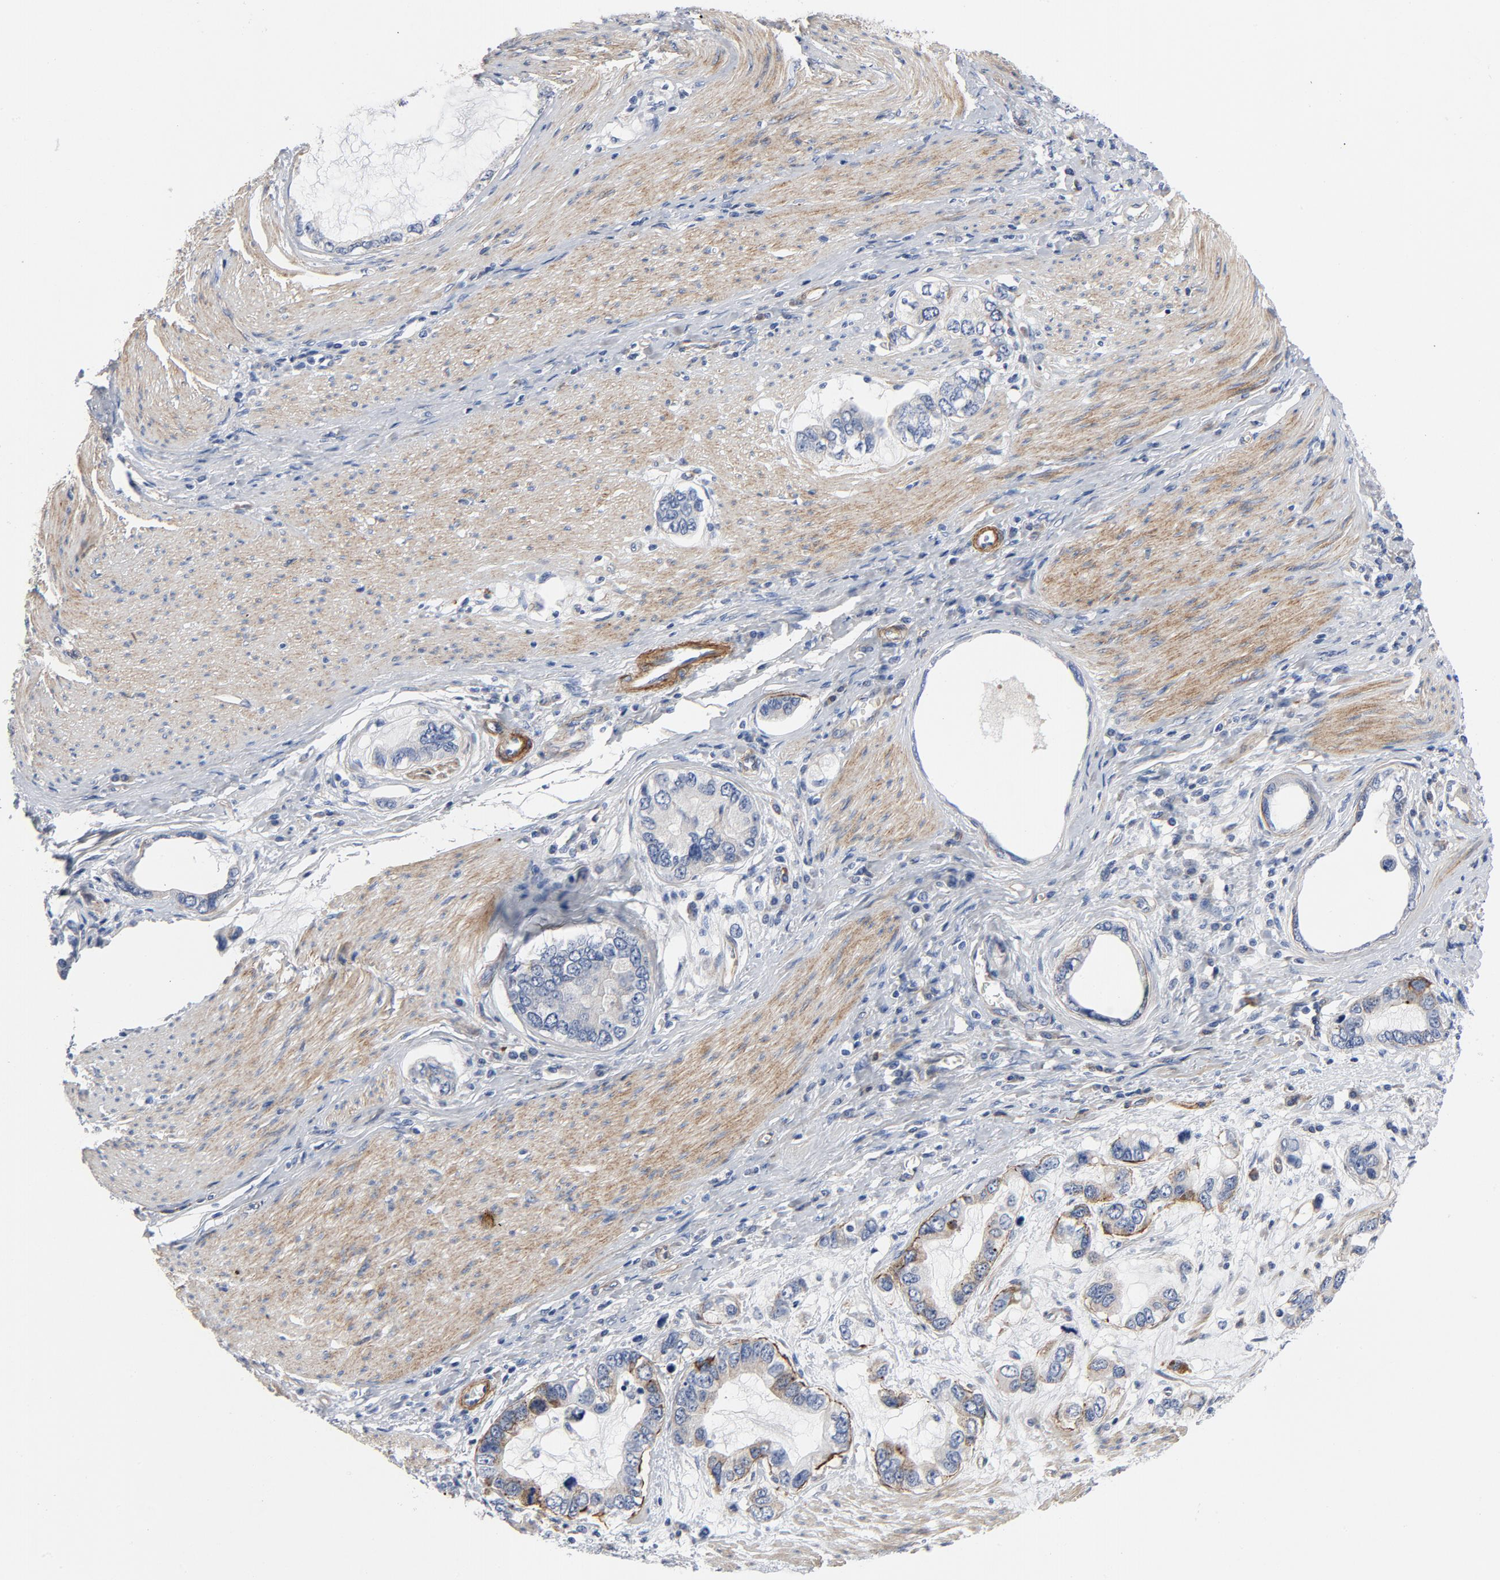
{"staining": {"intensity": "moderate", "quantity": "<25%", "location": "cytoplasmic/membranous"}, "tissue": "stomach cancer", "cell_type": "Tumor cells", "image_type": "cancer", "snomed": [{"axis": "morphology", "description": "Adenocarcinoma, NOS"}, {"axis": "topography", "description": "Stomach, lower"}], "caption": "Protein staining displays moderate cytoplasmic/membranous staining in approximately <25% of tumor cells in adenocarcinoma (stomach).", "gene": "LAMC1", "patient": {"sex": "female", "age": 93}}